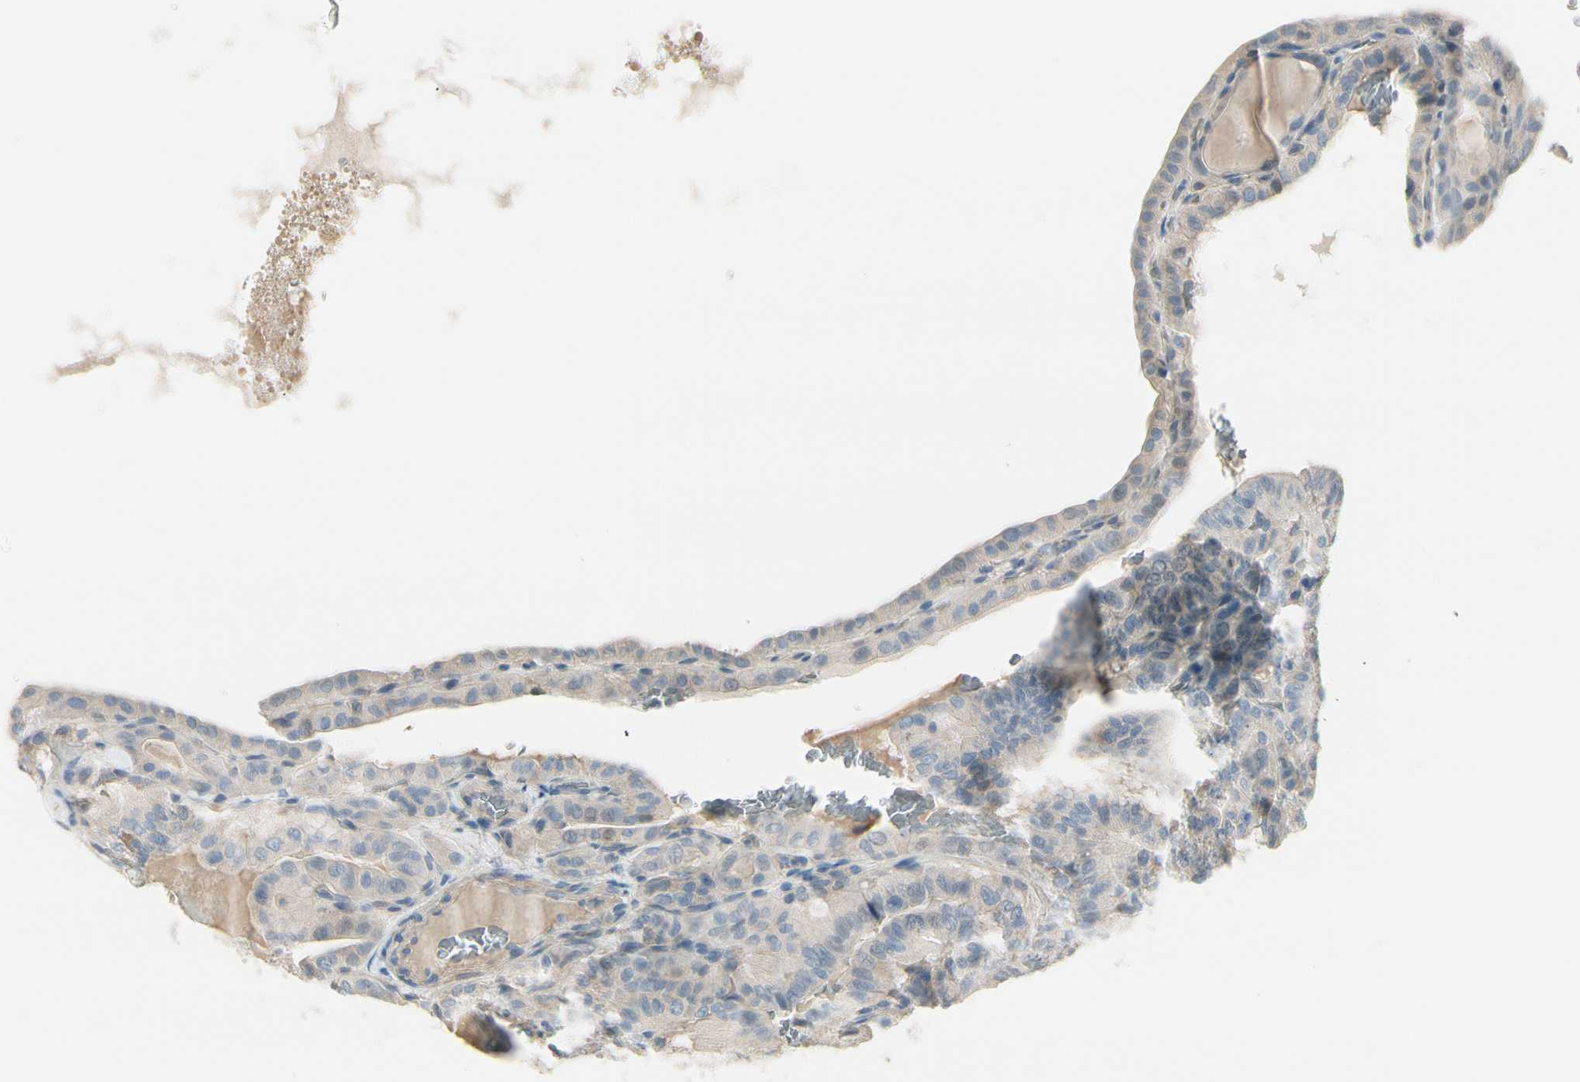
{"staining": {"intensity": "weak", "quantity": ">75%", "location": "cytoplasmic/membranous"}, "tissue": "thyroid cancer", "cell_type": "Tumor cells", "image_type": "cancer", "snomed": [{"axis": "morphology", "description": "Papillary adenocarcinoma, NOS"}, {"axis": "topography", "description": "Thyroid gland"}], "caption": "Immunohistochemistry (IHC) staining of thyroid cancer (papillary adenocarcinoma), which reveals low levels of weak cytoplasmic/membranous staining in about >75% of tumor cells indicating weak cytoplasmic/membranous protein staining. The staining was performed using DAB (3,3'-diaminobenzidine) (brown) for protein detection and nuclei were counterstained in hematoxylin (blue).", "gene": "CYP2E1", "patient": {"sex": "male", "age": 77}}